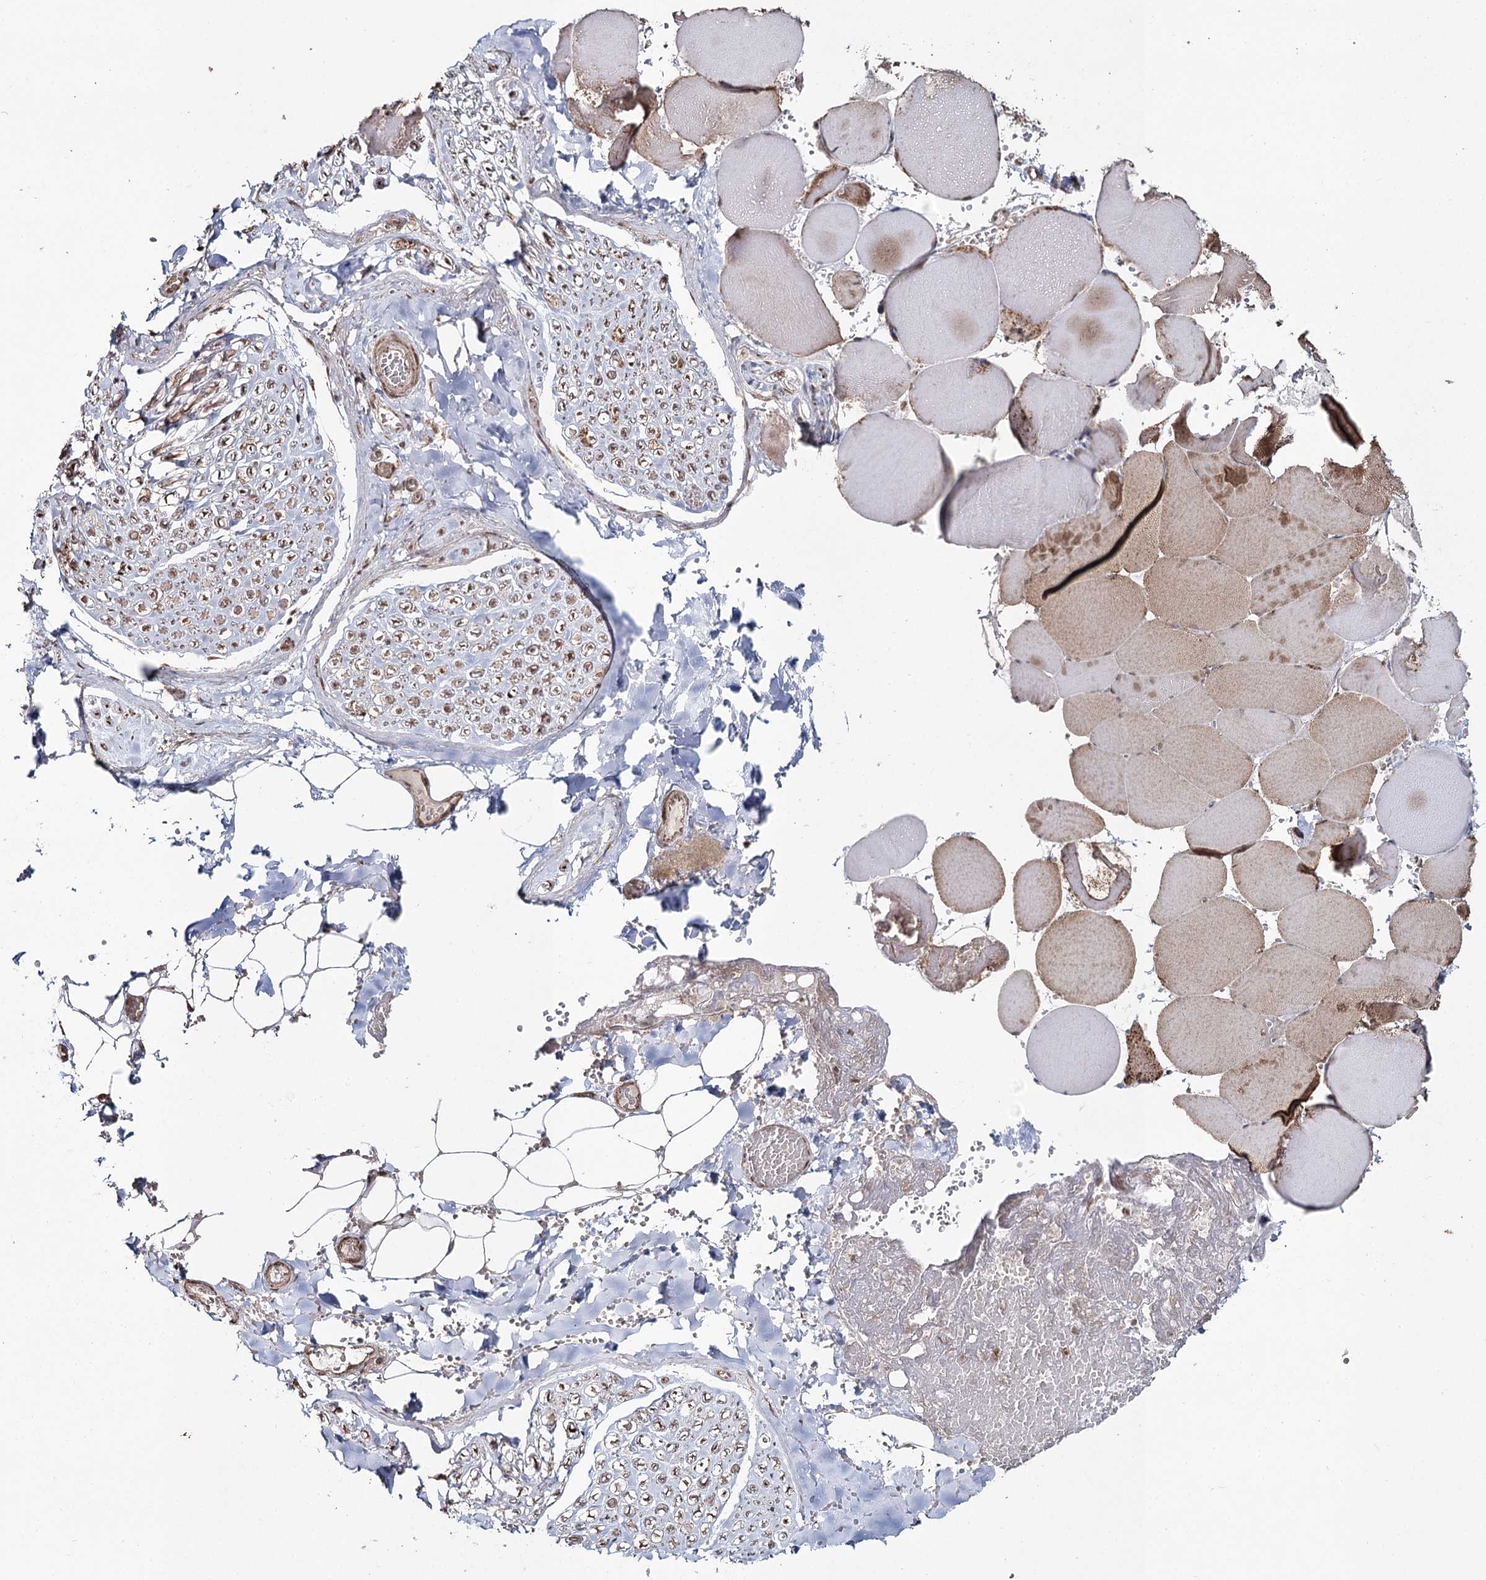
{"staining": {"intensity": "weak", "quantity": "25%-75%", "location": "cytoplasmic/membranous"}, "tissue": "adipose tissue", "cell_type": "Adipocytes", "image_type": "normal", "snomed": [{"axis": "morphology", "description": "Normal tissue, NOS"}, {"axis": "topography", "description": "Skeletal muscle"}, {"axis": "topography", "description": "Peripheral nerve tissue"}], "caption": "Adipocytes demonstrate low levels of weak cytoplasmic/membranous staining in about 25%-75% of cells in unremarkable adipose tissue. (brown staining indicates protein expression, while blue staining denotes nuclei).", "gene": "PDHX", "patient": {"sex": "female", "age": 55}}